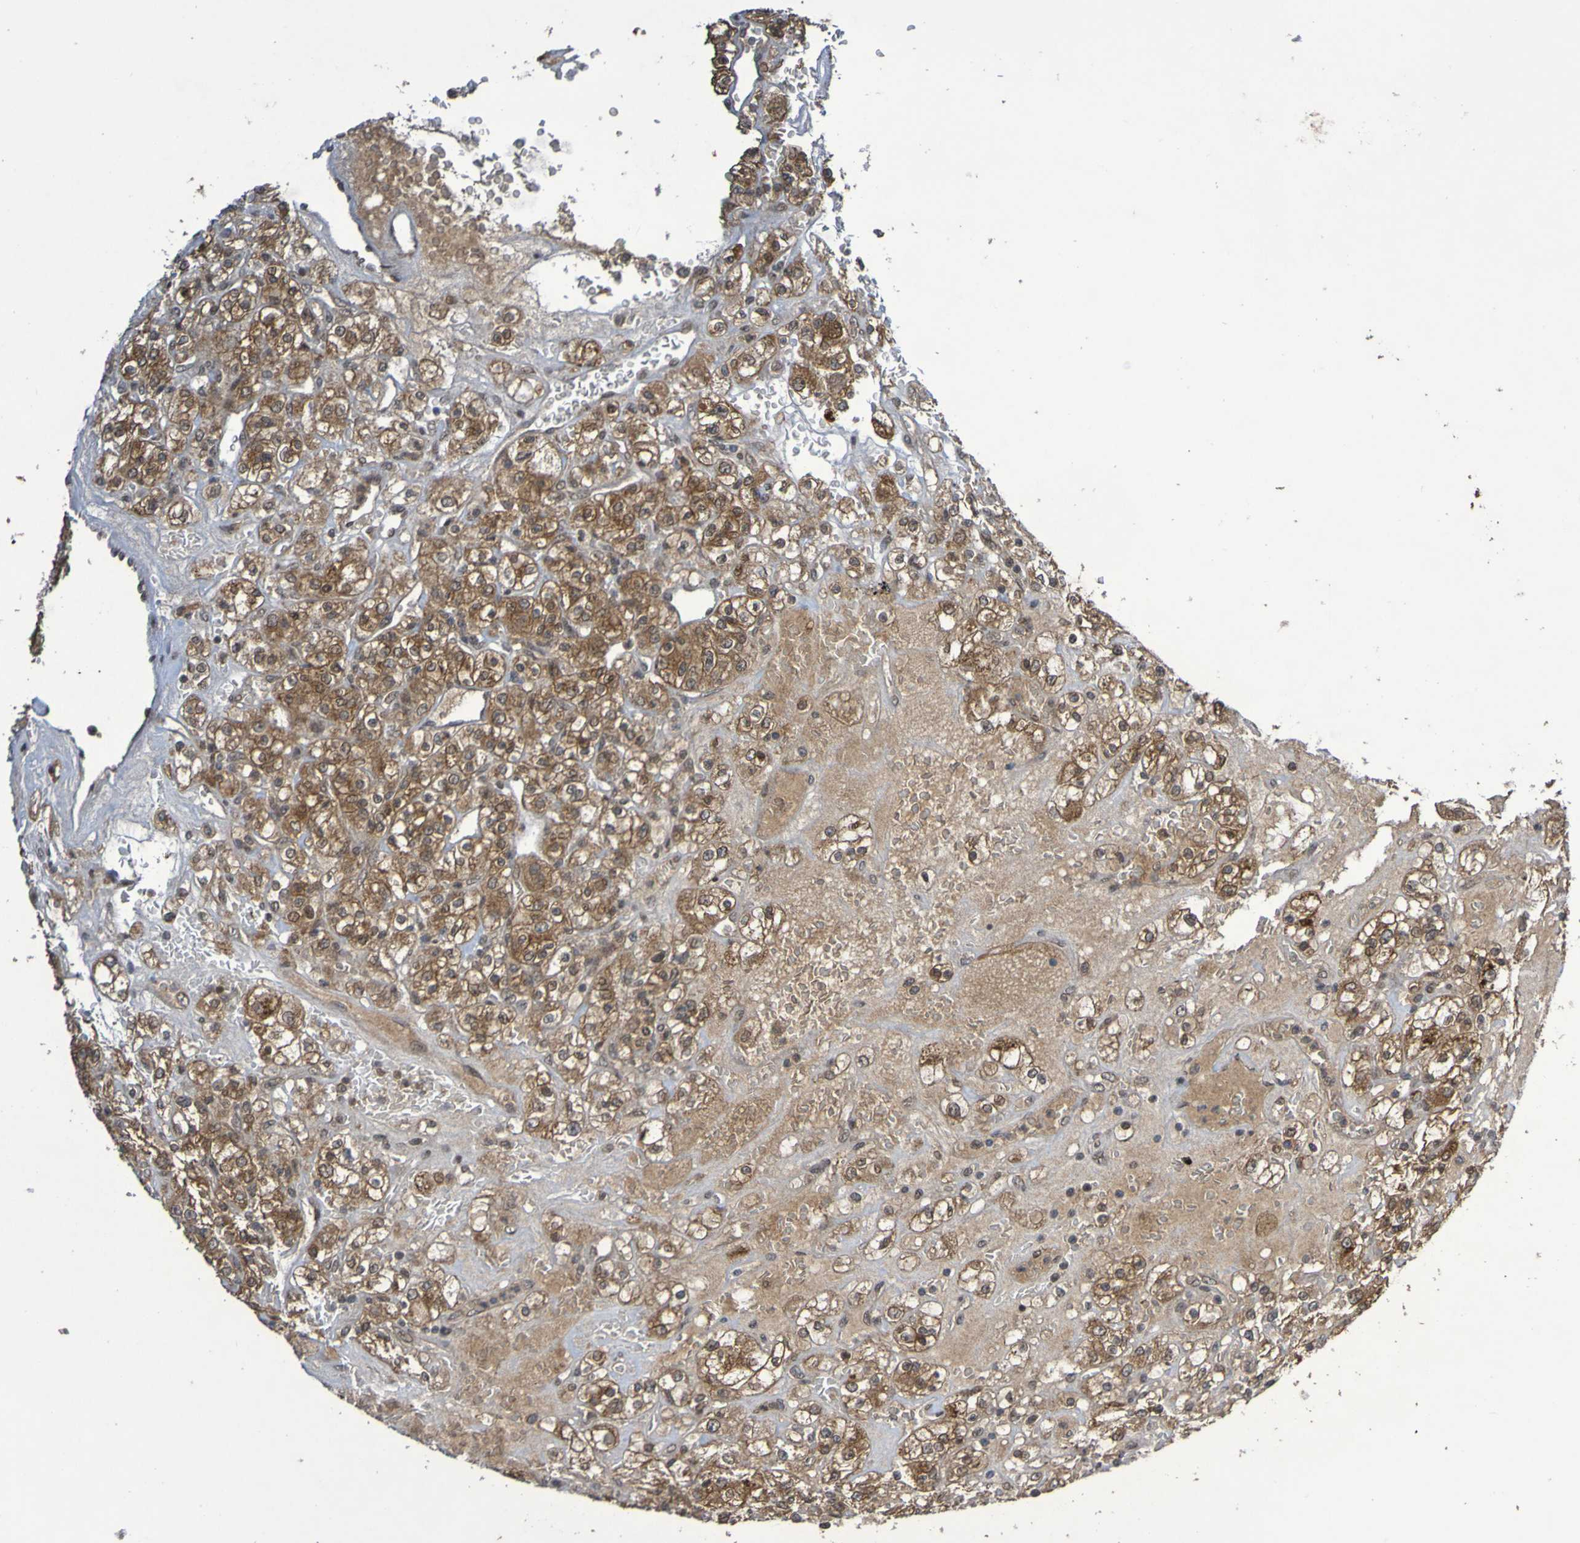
{"staining": {"intensity": "moderate", "quantity": ">75%", "location": "cytoplasmic/membranous"}, "tissue": "renal cancer", "cell_type": "Tumor cells", "image_type": "cancer", "snomed": [{"axis": "morphology", "description": "Normal tissue, NOS"}, {"axis": "morphology", "description": "Adenocarcinoma, NOS"}, {"axis": "topography", "description": "Kidney"}], "caption": "A medium amount of moderate cytoplasmic/membranous positivity is seen in about >75% of tumor cells in renal cancer tissue. (Stains: DAB in brown, nuclei in blue, Microscopy: brightfield microscopy at high magnification).", "gene": "ITLN1", "patient": {"sex": "female", "age": 72}}